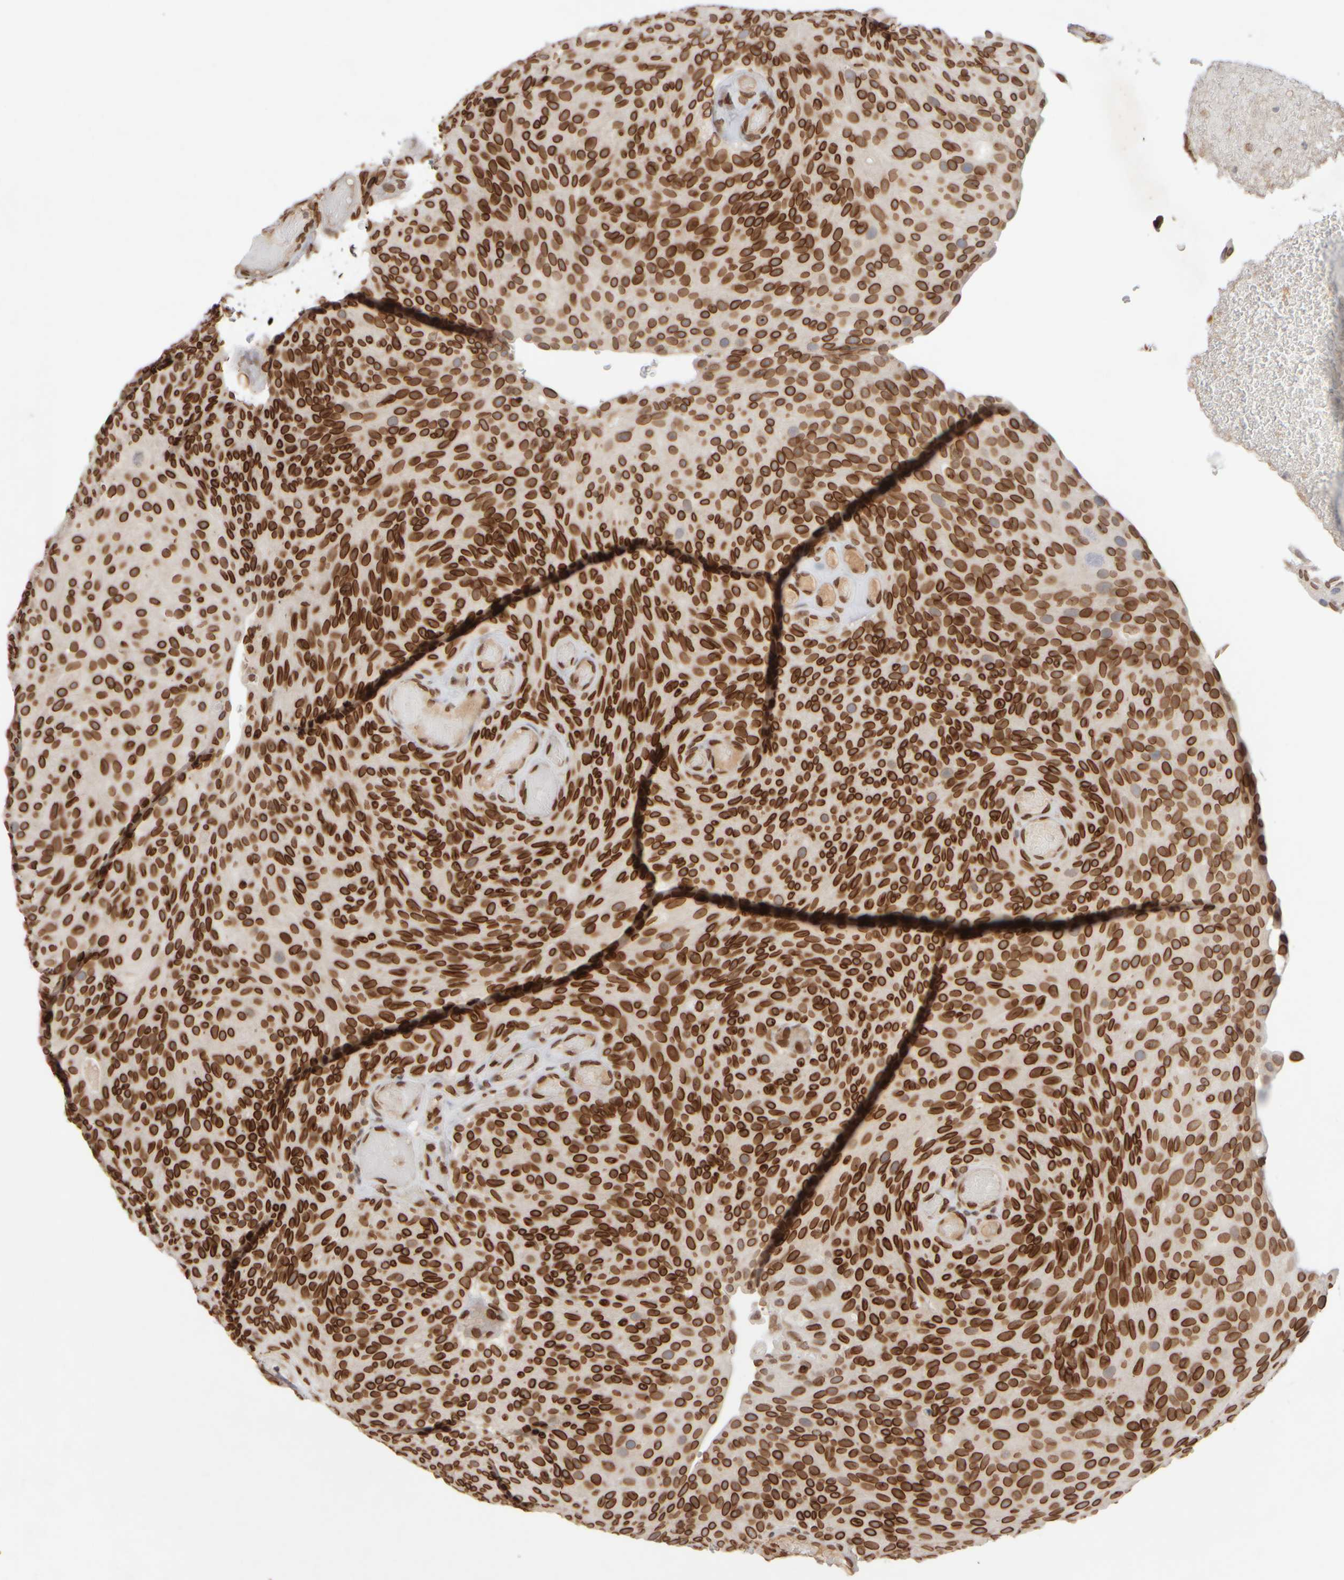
{"staining": {"intensity": "strong", "quantity": ">75%", "location": "cytoplasmic/membranous,nuclear"}, "tissue": "urothelial cancer", "cell_type": "Tumor cells", "image_type": "cancer", "snomed": [{"axis": "morphology", "description": "Urothelial carcinoma, Low grade"}, {"axis": "topography", "description": "Urinary bladder"}], "caption": "Urothelial cancer stained with a protein marker shows strong staining in tumor cells.", "gene": "ZC3HC1", "patient": {"sex": "male", "age": 78}}